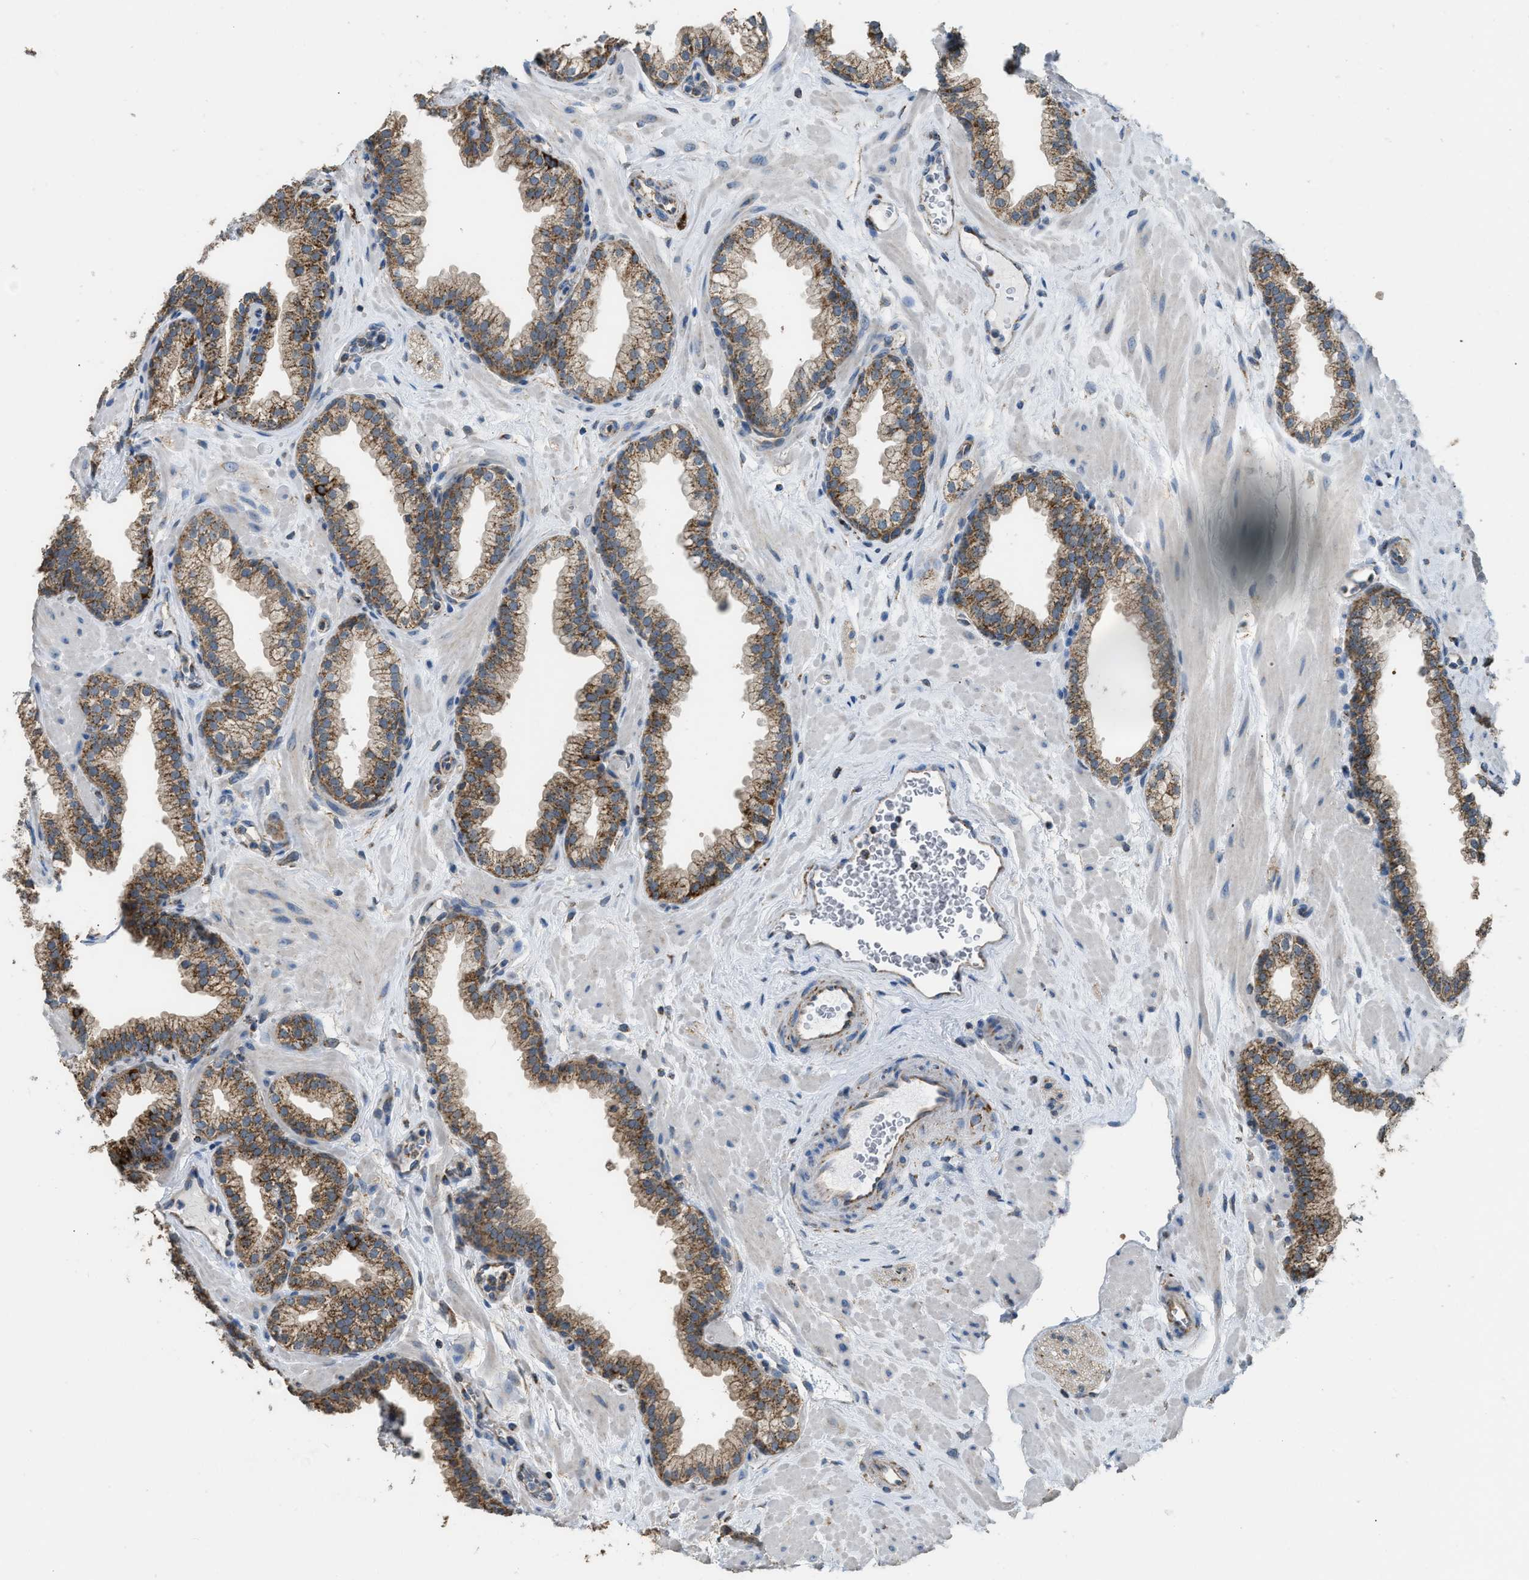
{"staining": {"intensity": "moderate", "quantity": ">75%", "location": "cytoplasmic/membranous"}, "tissue": "prostate", "cell_type": "Glandular cells", "image_type": "normal", "snomed": [{"axis": "morphology", "description": "Normal tissue, NOS"}, {"axis": "morphology", "description": "Urothelial carcinoma, Low grade"}, {"axis": "topography", "description": "Urinary bladder"}, {"axis": "topography", "description": "Prostate"}], "caption": "Prostate stained with immunohistochemistry (IHC) shows moderate cytoplasmic/membranous positivity in about >75% of glandular cells. The staining is performed using DAB brown chromogen to label protein expression. The nuclei are counter-stained blue using hematoxylin.", "gene": "ETFB", "patient": {"sex": "male", "age": 60}}